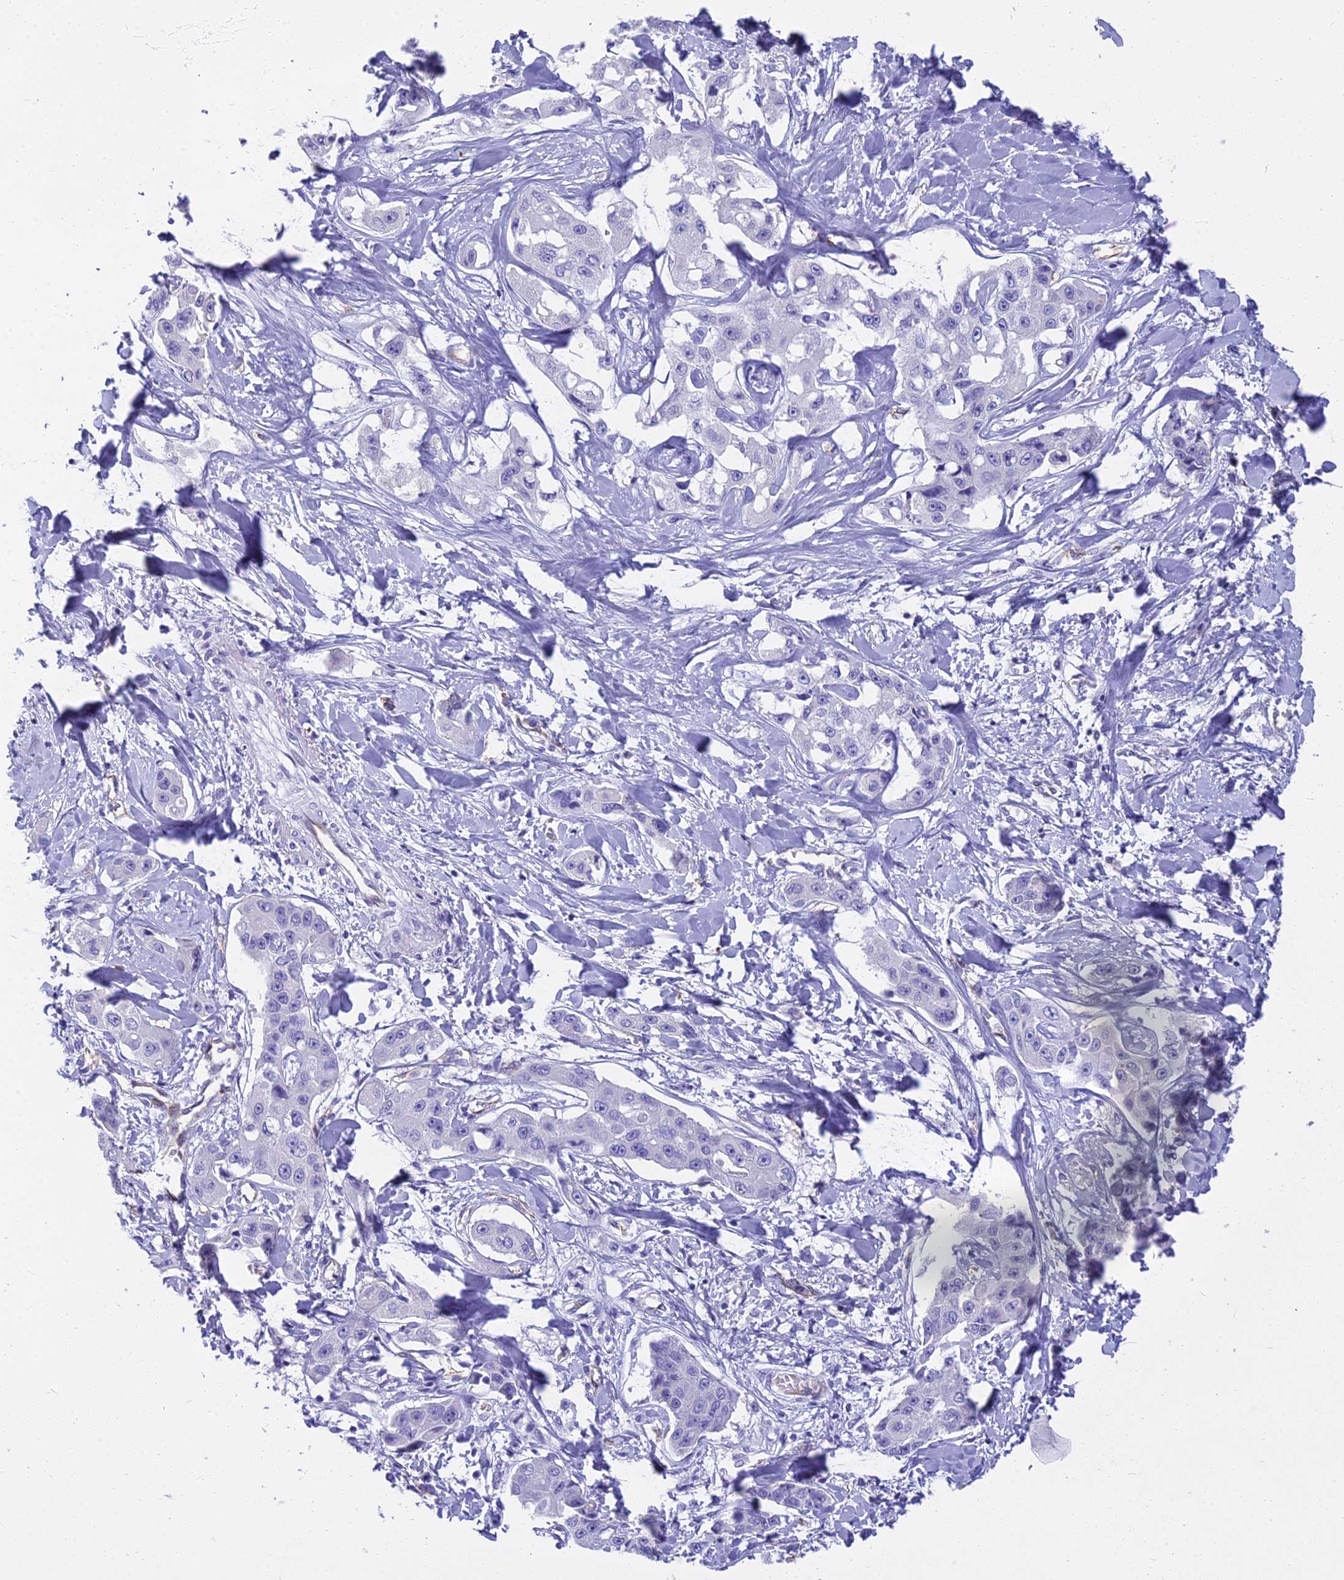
{"staining": {"intensity": "negative", "quantity": "none", "location": "none"}, "tissue": "liver cancer", "cell_type": "Tumor cells", "image_type": "cancer", "snomed": [{"axis": "morphology", "description": "Cholangiocarcinoma"}, {"axis": "topography", "description": "Liver"}], "caption": "This is a histopathology image of immunohistochemistry staining of liver cancer, which shows no expression in tumor cells. (Brightfield microscopy of DAB IHC at high magnification).", "gene": "NINJ1", "patient": {"sex": "male", "age": 59}}